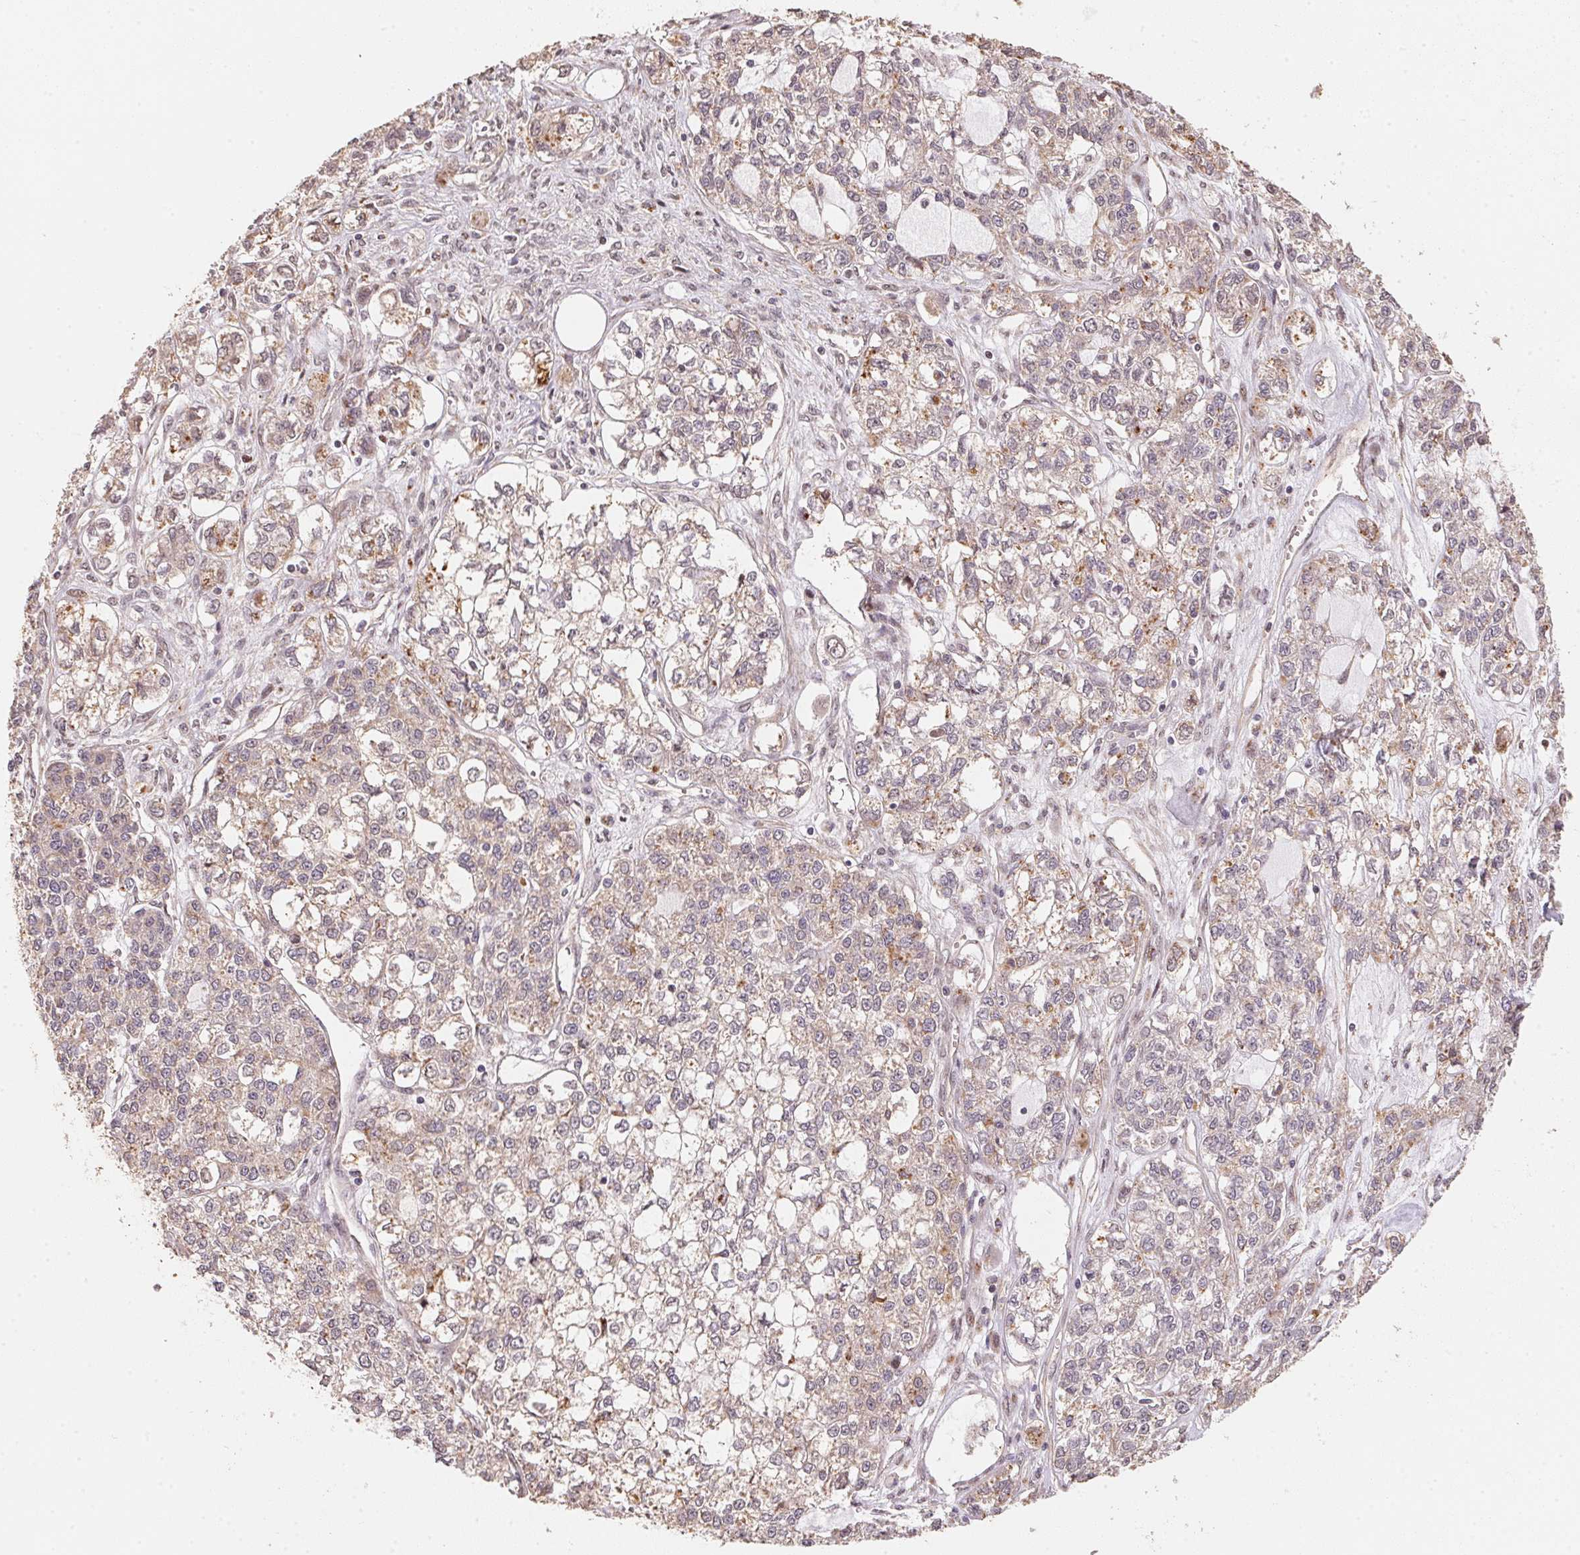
{"staining": {"intensity": "weak", "quantity": "25%-75%", "location": "cytoplasmic/membranous"}, "tissue": "ovarian cancer", "cell_type": "Tumor cells", "image_type": "cancer", "snomed": [{"axis": "morphology", "description": "Carcinoma, endometroid"}, {"axis": "topography", "description": "Ovary"}], "caption": "High-magnification brightfield microscopy of ovarian endometroid carcinoma stained with DAB (3,3'-diaminobenzidine) (brown) and counterstained with hematoxylin (blue). tumor cells exhibit weak cytoplasmic/membranous positivity is appreciated in about25%-75% of cells. Using DAB (3,3'-diaminobenzidine) (brown) and hematoxylin (blue) stains, captured at high magnification using brightfield microscopy.", "gene": "TMEM222", "patient": {"sex": "female", "age": 64}}